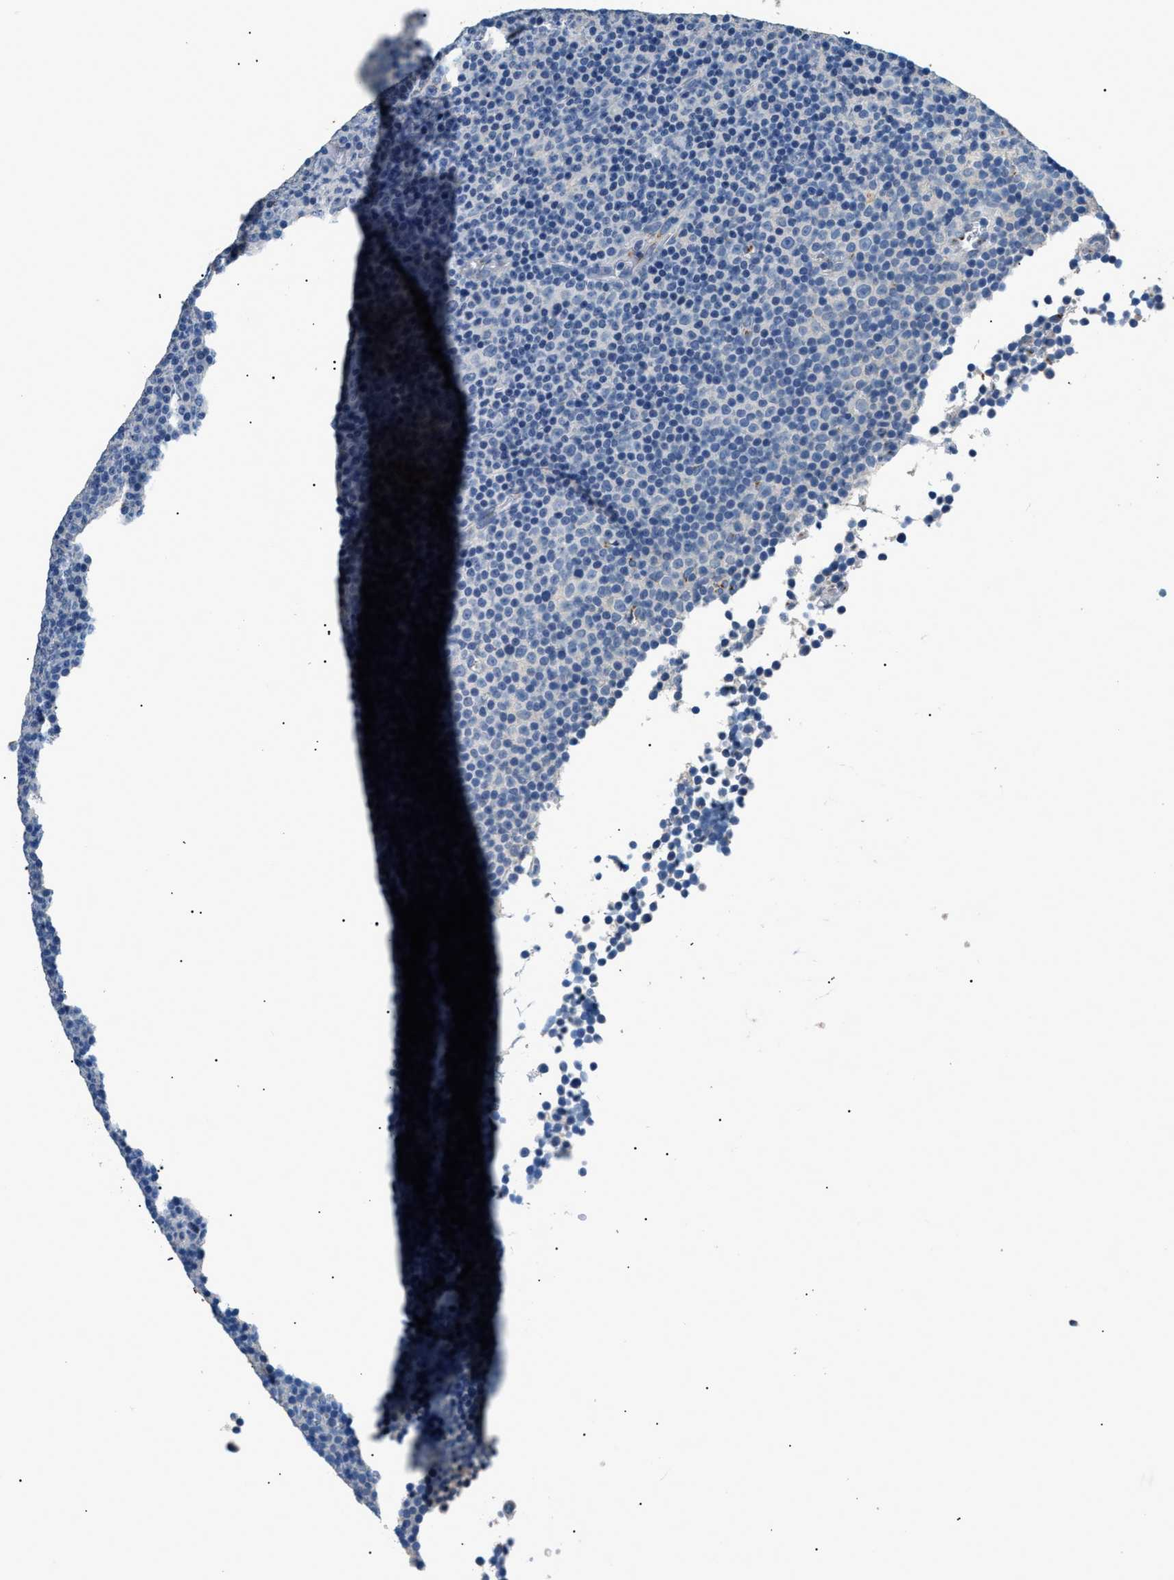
{"staining": {"intensity": "negative", "quantity": "none", "location": "none"}, "tissue": "lymphoma", "cell_type": "Tumor cells", "image_type": "cancer", "snomed": [{"axis": "morphology", "description": "Malignant lymphoma, non-Hodgkin's type, Low grade"}, {"axis": "topography", "description": "Lymph node"}], "caption": "DAB immunohistochemical staining of human lymphoma reveals no significant staining in tumor cells.", "gene": "GOLM1", "patient": {"sex": "female", "age": 67}}